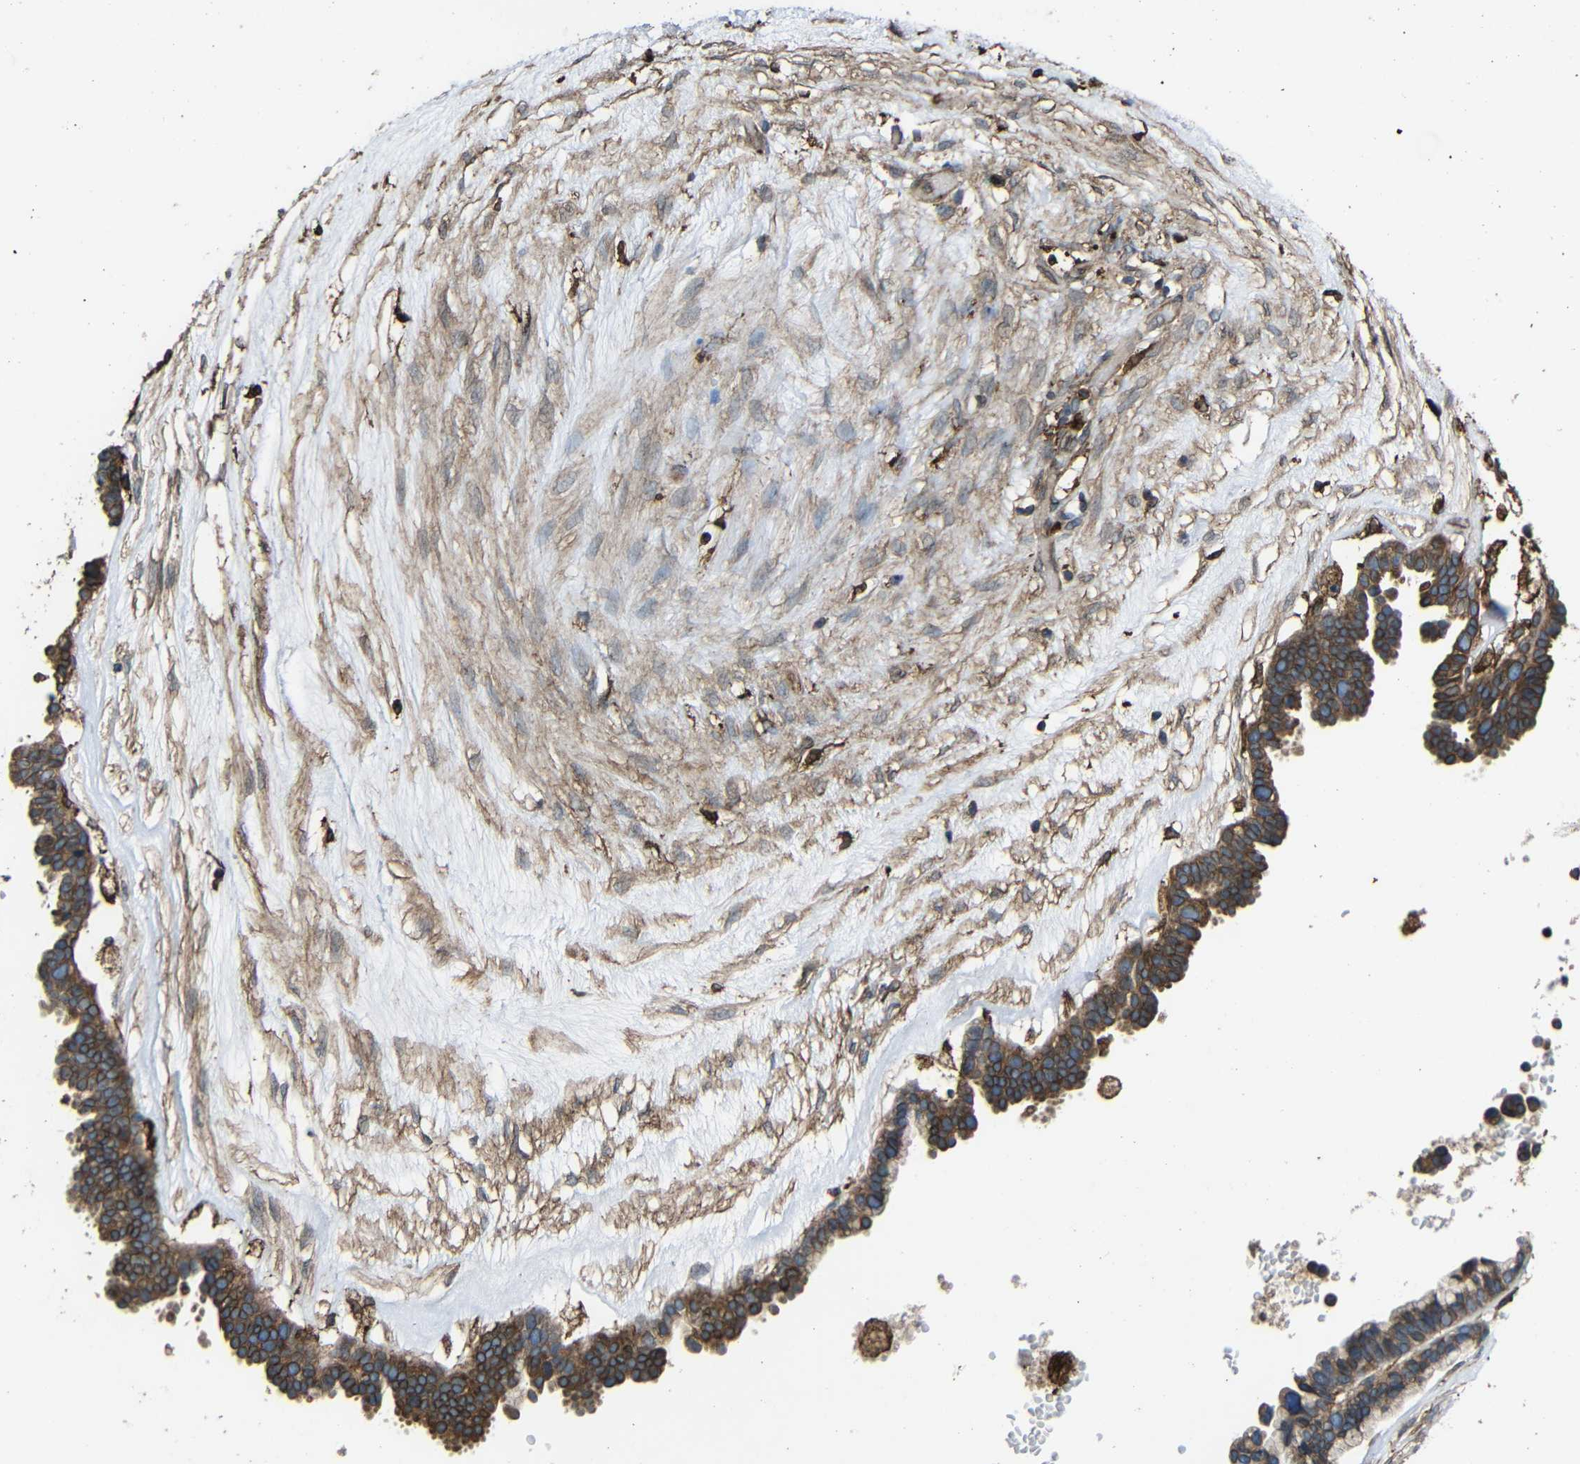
{"staining": {"intensity": "moderate", "quantity": ">75%", "location": "cytoplasmic/membranous"}, "tissue": "ovarian cancer", "cell_type": "Tumor cells", "image_type": "cancer", "snomed": [{"axis": "morphology", "description": "Cystadenocarcinoma, serous, NOS"}, {"axis": "topography", "description": "Ovary"}], "caption": "This is a photomicrograph of immunohistochemistry (IHC) staining of ovarian cancer, which shows moderate positivity in the cytoplasmic/membranous of tumor cells.", "gene": "TREM2", "patient": {"sex": "female", "age": 56}}